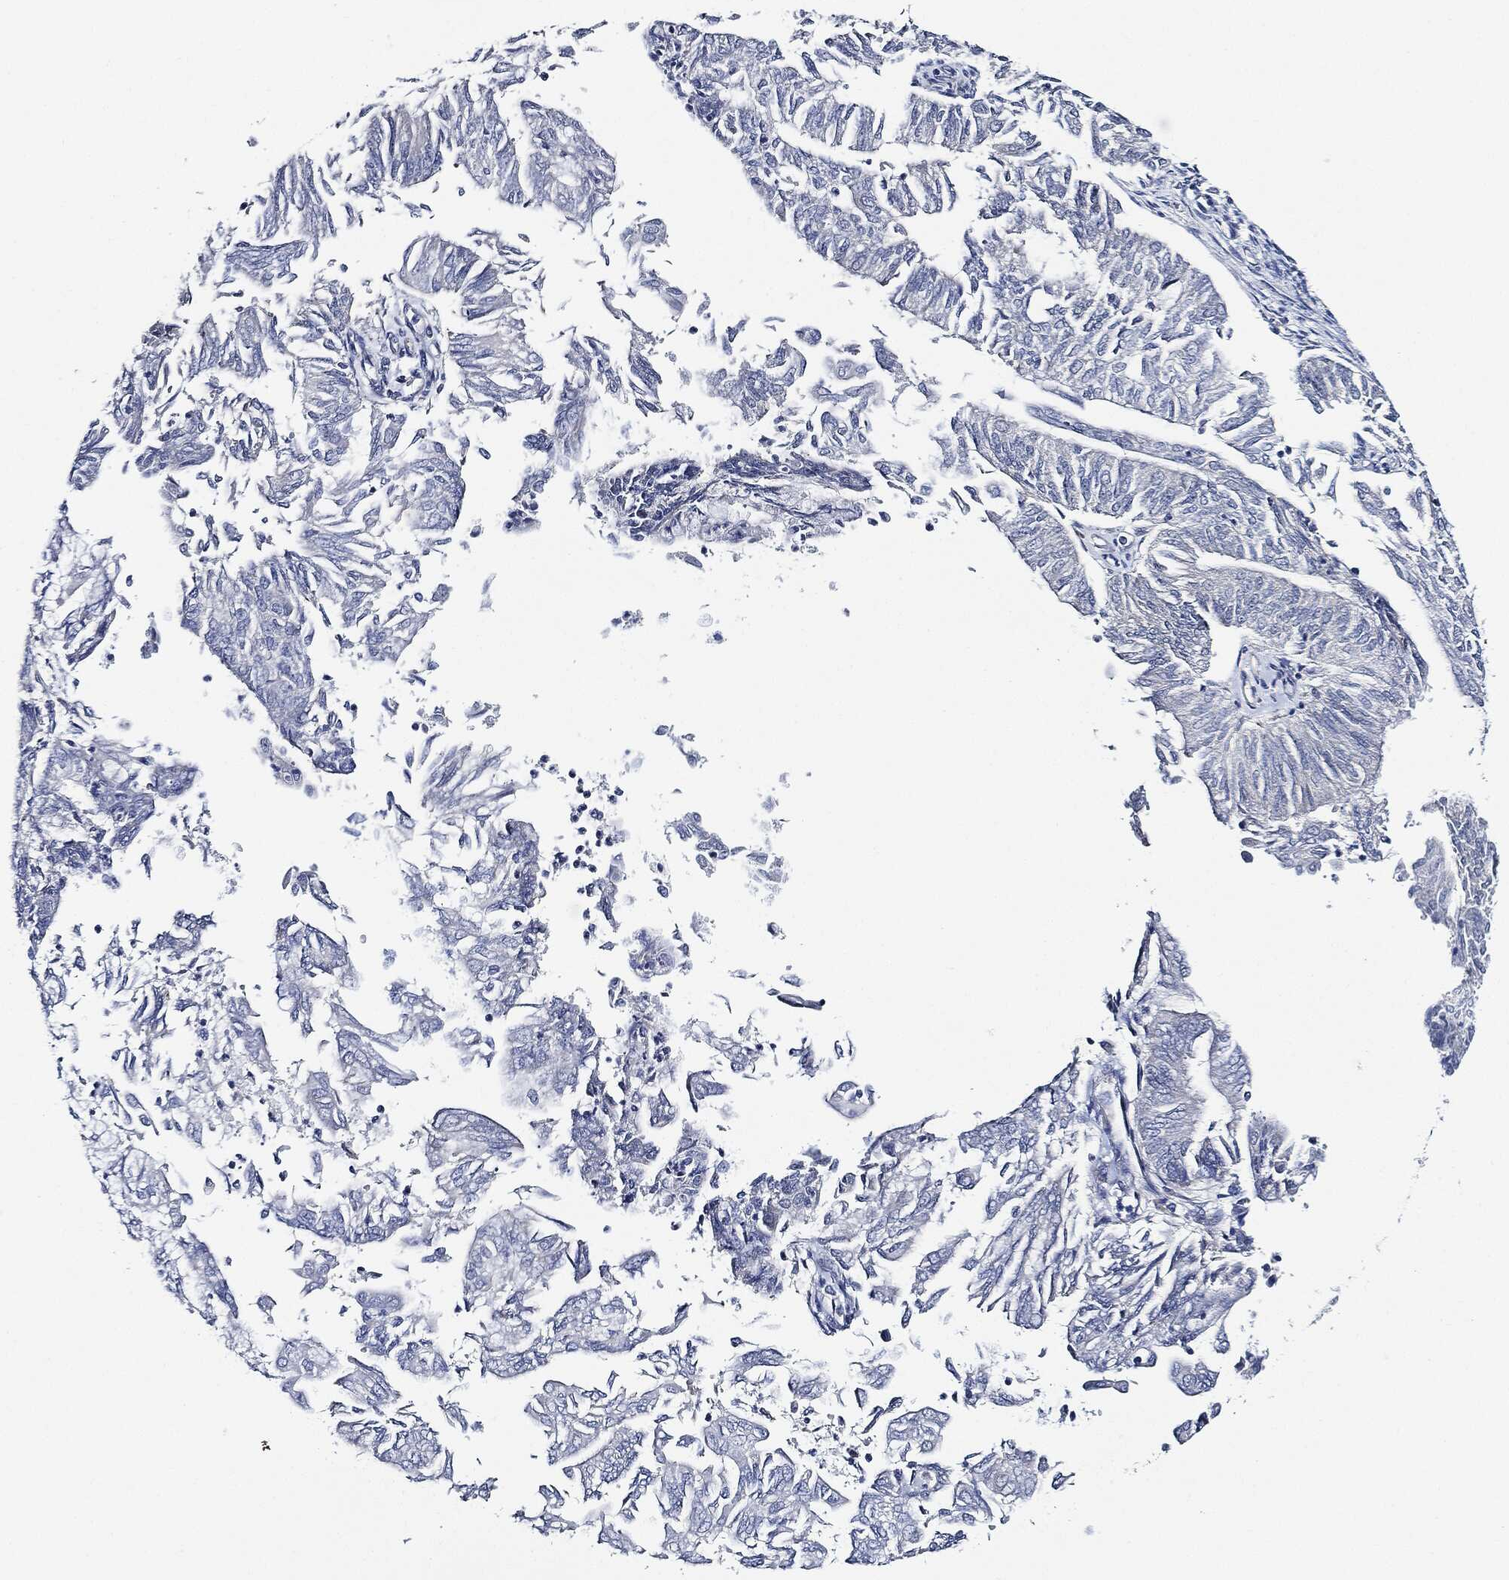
{"staining": {"intensity": "negative", "quantity": "none", "location": "none"}, "tissue": "endometrial cancer", "cell_type": "Tumor cells", "image_type": "cancer", "snomed": [{"axis": "morphology", "description": "Adenocarcinoma, NOS"}, {"axis": "topography", "description": "Endometrium"}], "caption": "High magnification brightfield microscopy of endometrial cancer (adenocarcinoma) stained with DAB (brown) and counterstained with hematoxylin (blue): tumor cells show no significant positivity.", "gene": "THSD1", "patient": {"sex": "female", "age": 59}}